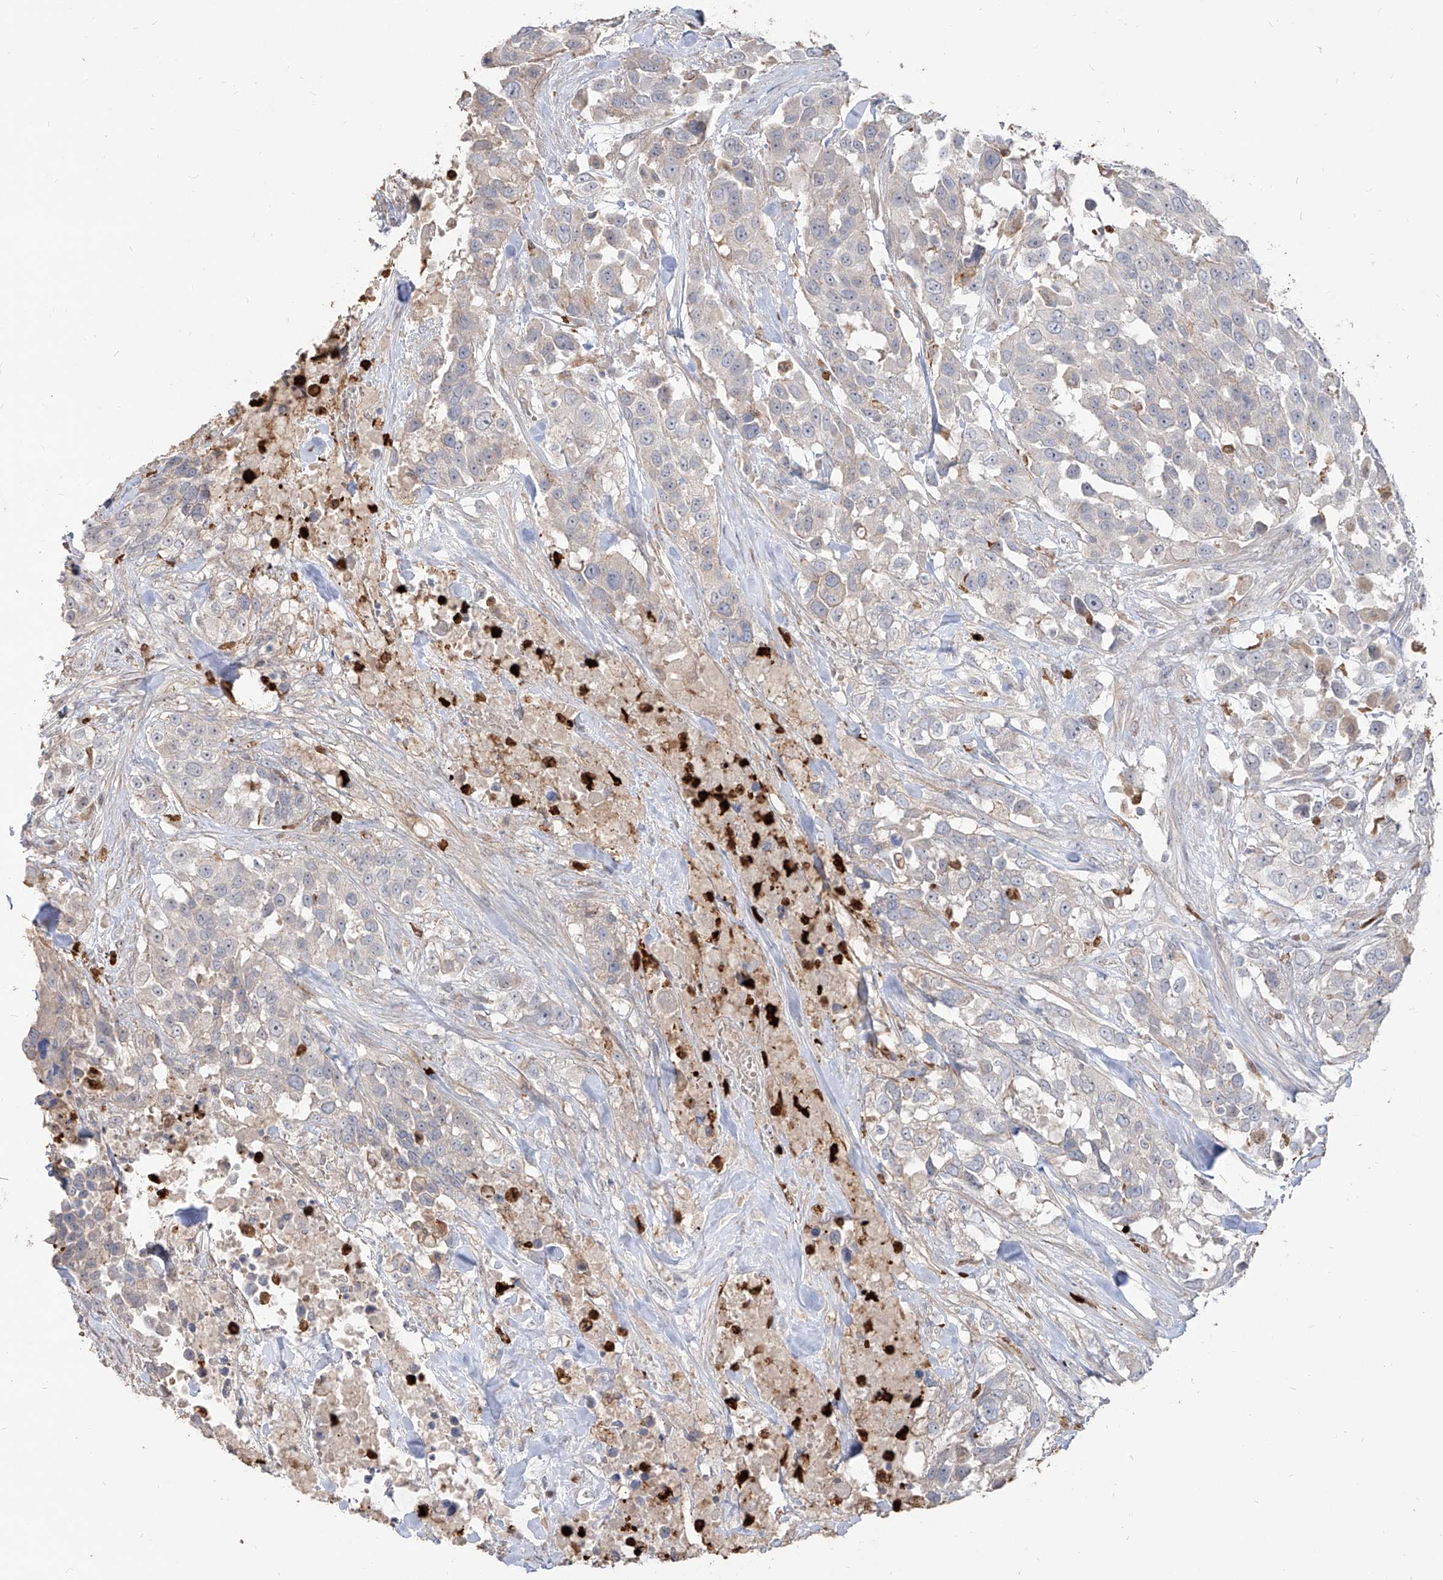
{"staining": {"intensity": "negative", "quantity": "none", "location": "none"}, "tissue": "urothelial cancer", "cell_type": "Tumor cells", "image_type": "cancer", "snomed": [{"axis": "morphology", "description": "Urothelial carcinoma, High grade"}, {"axis": "topography", "description": "Urinary bladder"}], "caption": "Tumor cells are negative for brown protein staining in high-grade urothelial carcinoma.", "gene": "ZNF227", "patient": {"sex": "female", "age": 80}}